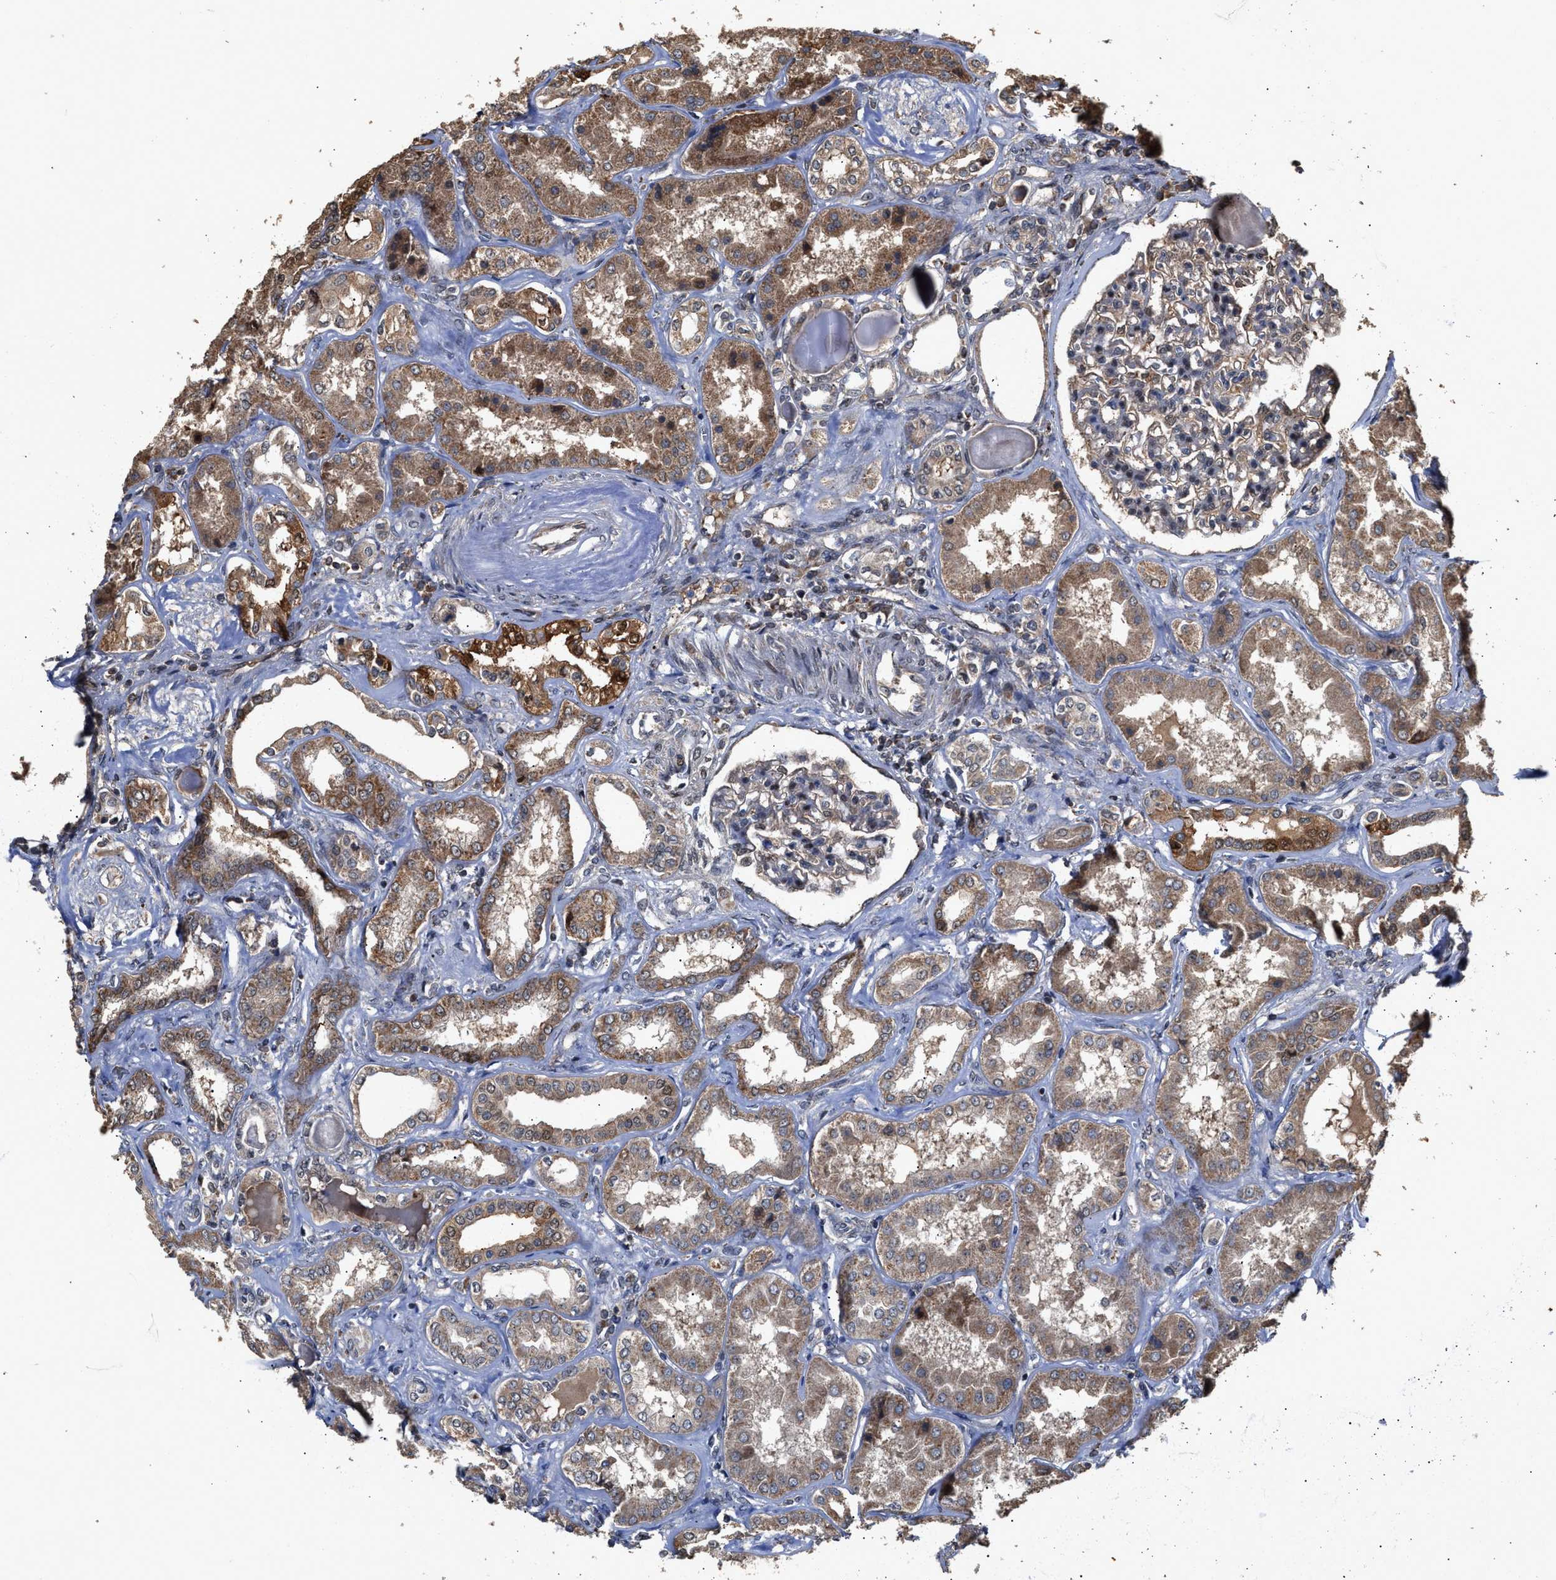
{"staining": {"intensity": "weak", "quantity": ">75%", "location": "cytoplasmic/membranous"}, "tissue": "kidney", "cell_type": "Cells in glomeruli", "image_type": "normal", "snomed": [{"axis": "morphology", "description": "Normal tissue, NOS"}, {"axis": "topography", "description": "Kidney"}], "caption": "IHC image of normal kidney: kidney stained using immunohistochemistry (IHC) exhibits low levels of weak protein expression localized specifically in the cytoplasmic/membranous of cells in glomeruli, appearing as a cytoplasmic/membranous brown color.", "gene": "ZNHIT6", "patient": {"sex": "female", "age": 56}}